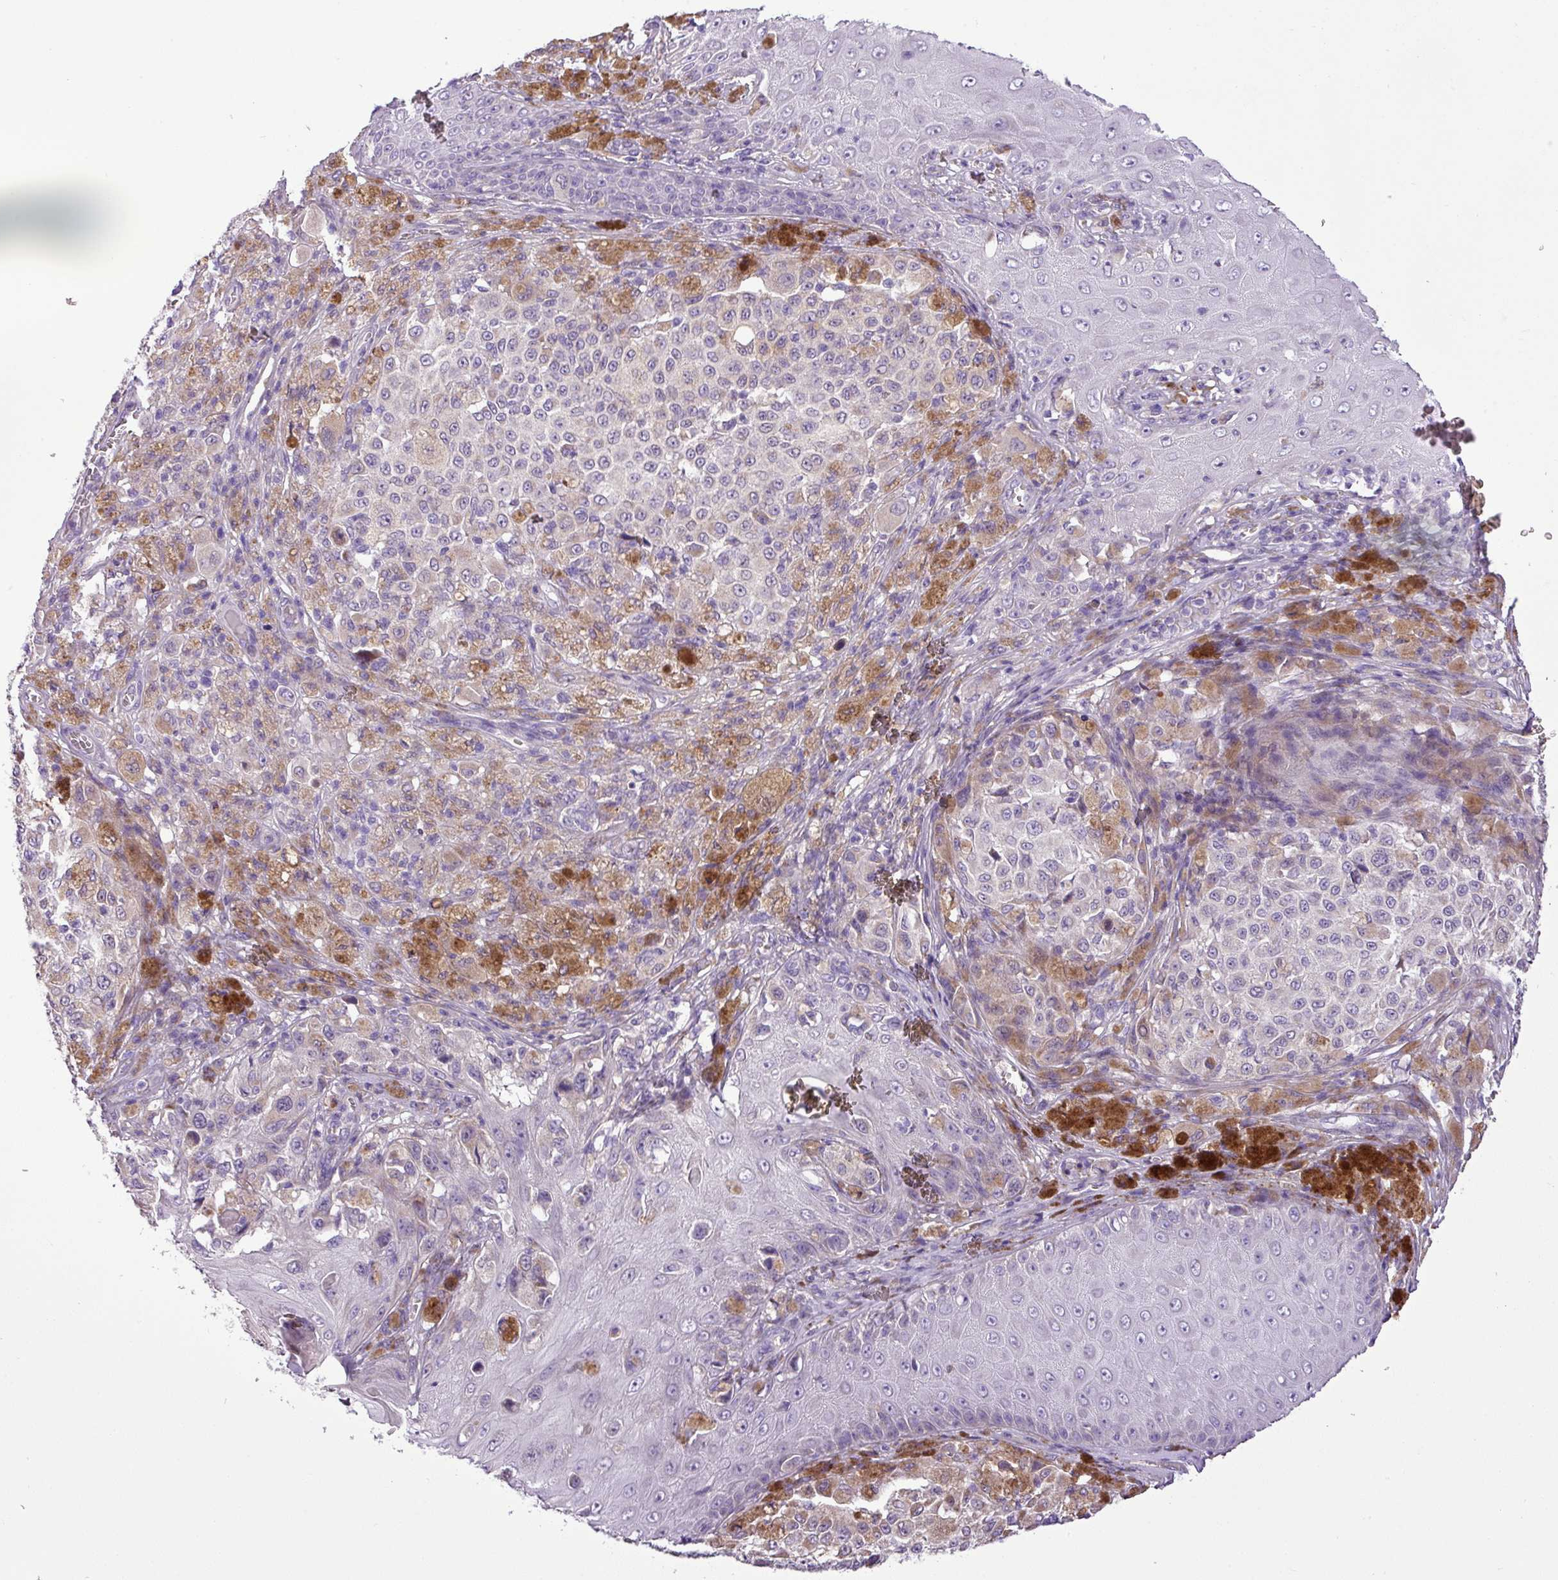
{"staining": {"intensity": "negative", "quantity": "none", "location": "none"}, "tissue": "melanoma", "cell_type": "Tumor cells", "image_type": "cancer", "snomed": [{"axis": "morphology", "description": "Malignant melanoma, NOS"}, {"axis": "topography", "description": "Skin"}], "caption": "A high-resolution histopathology image shows immunohistochemistry staining of malignant melanoma, which exhibits no significant staining in tumor cells.", "gene": "MOCS3", "patient": {"sex": "female", "age": 63}}